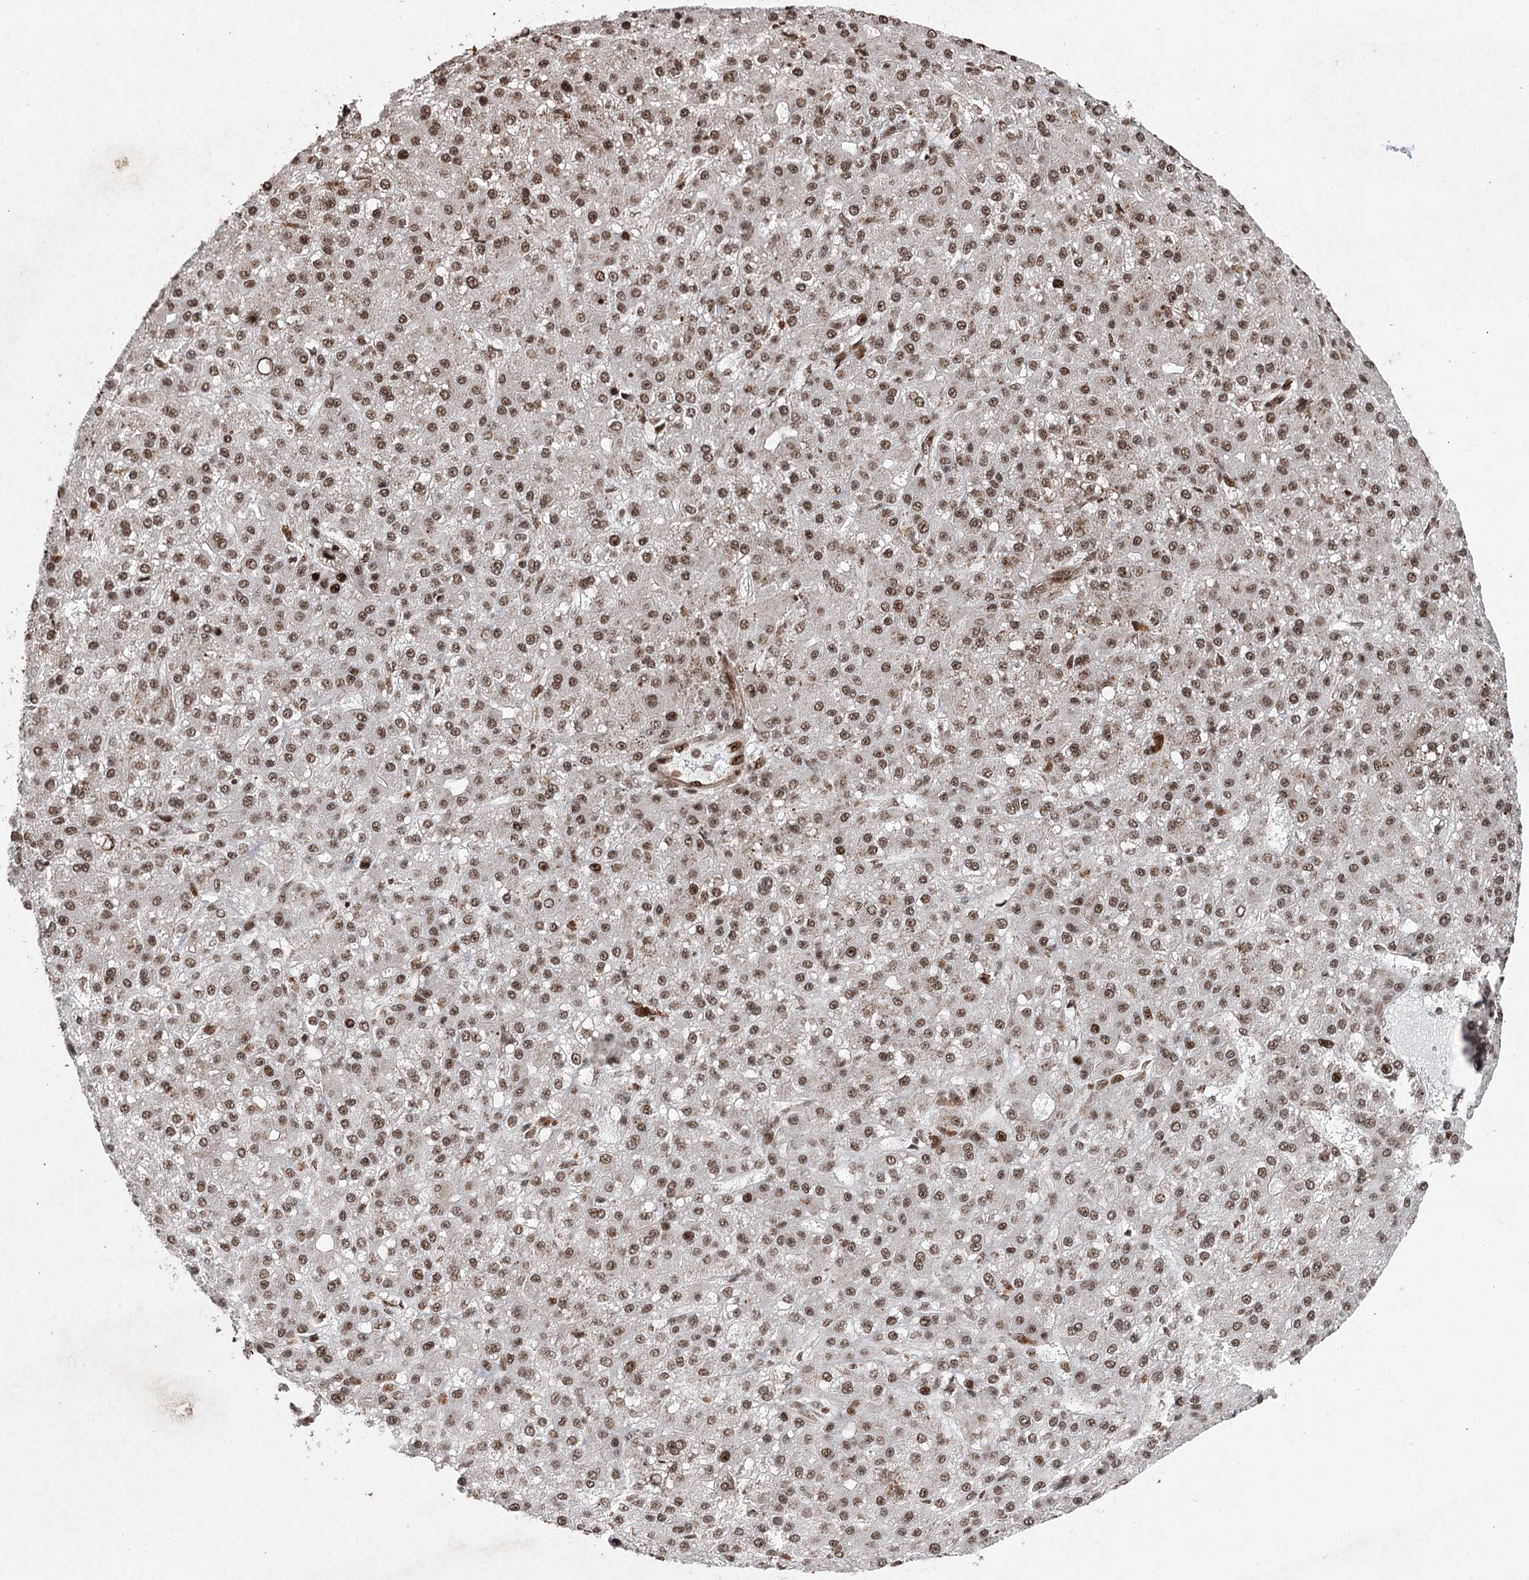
{"staining": {"intensity": "moderate", "quantity": ">75%", "location": "nuclear"}, "tissue": "liver cancer", "cell_type": "Tumor cells", "image_type": "cancer", "snomed": [{"axis": "morphology", "description": "Carcinoma, Hepatocellular, NOS"}, {"axis": "topography", "description": "Liver"}], "caption": "Liver cancer (hepatocellular carcinoma) tissue displays moderate nuclear expression in about >75% of tumor cells, visualized by immunohistochemistry.", "gene": "PDCD4", "patient": {"sex": "male", "age": 67}}